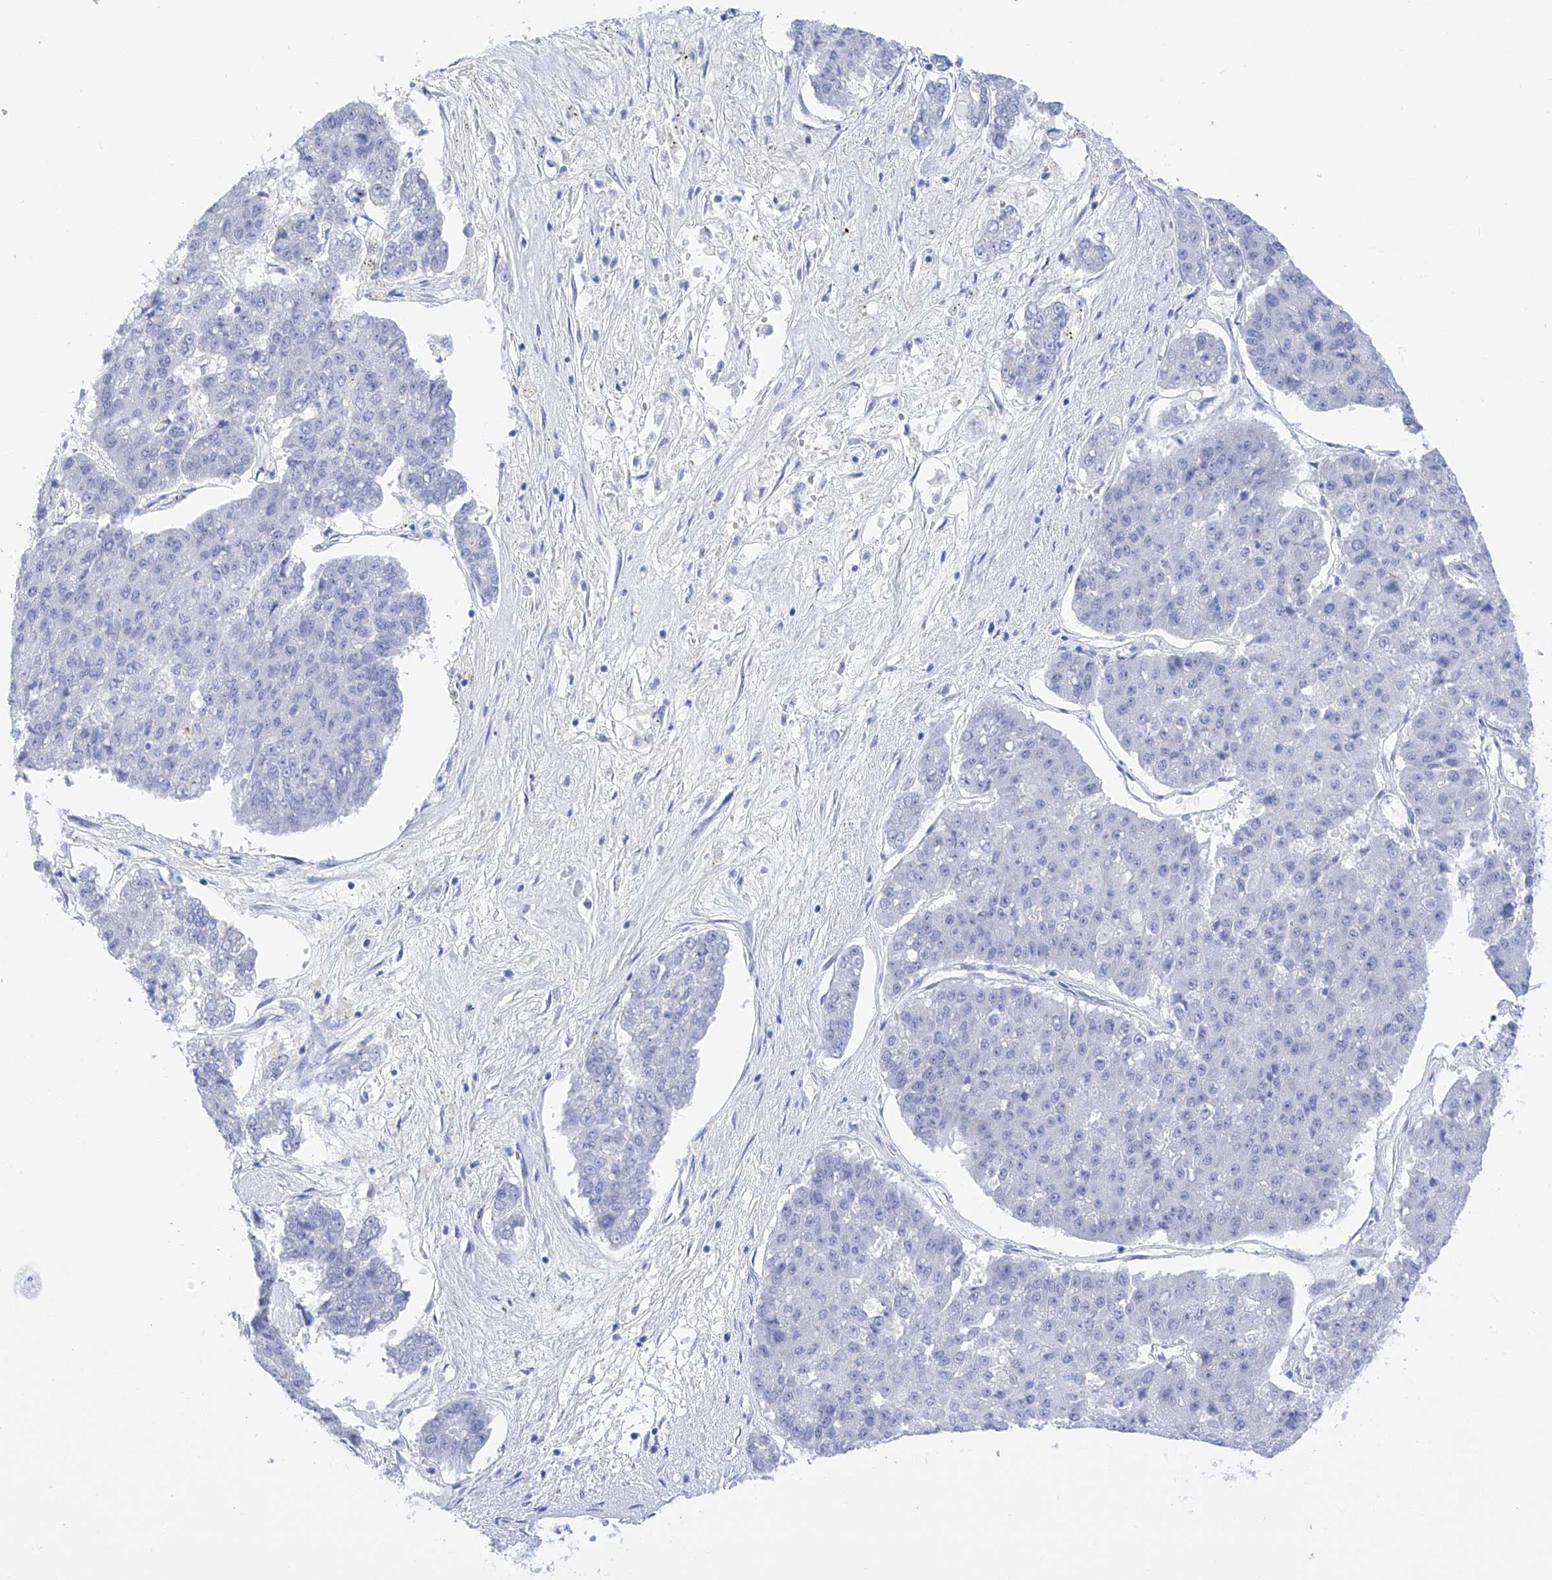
{"staining": {"intensity": "negative", "quantity": "none", "location": "none"}, "tissue": "pancreatic cancer", "cell_type": "Tumor cells", "image_type": "cancer", "snomed": [{"axis": "morphology", "description": "Adenocarcinoma, NOS"}, {"axis": "topography", "description": "Pancreas"}], "caption": "Immunohistochemistry (IHC) of human pancreatic cancer (adenocarcinoma) exhibits no expression in tumor cells.", "gene": "FLG", "patient": {"sex": "male", "age": 50}}